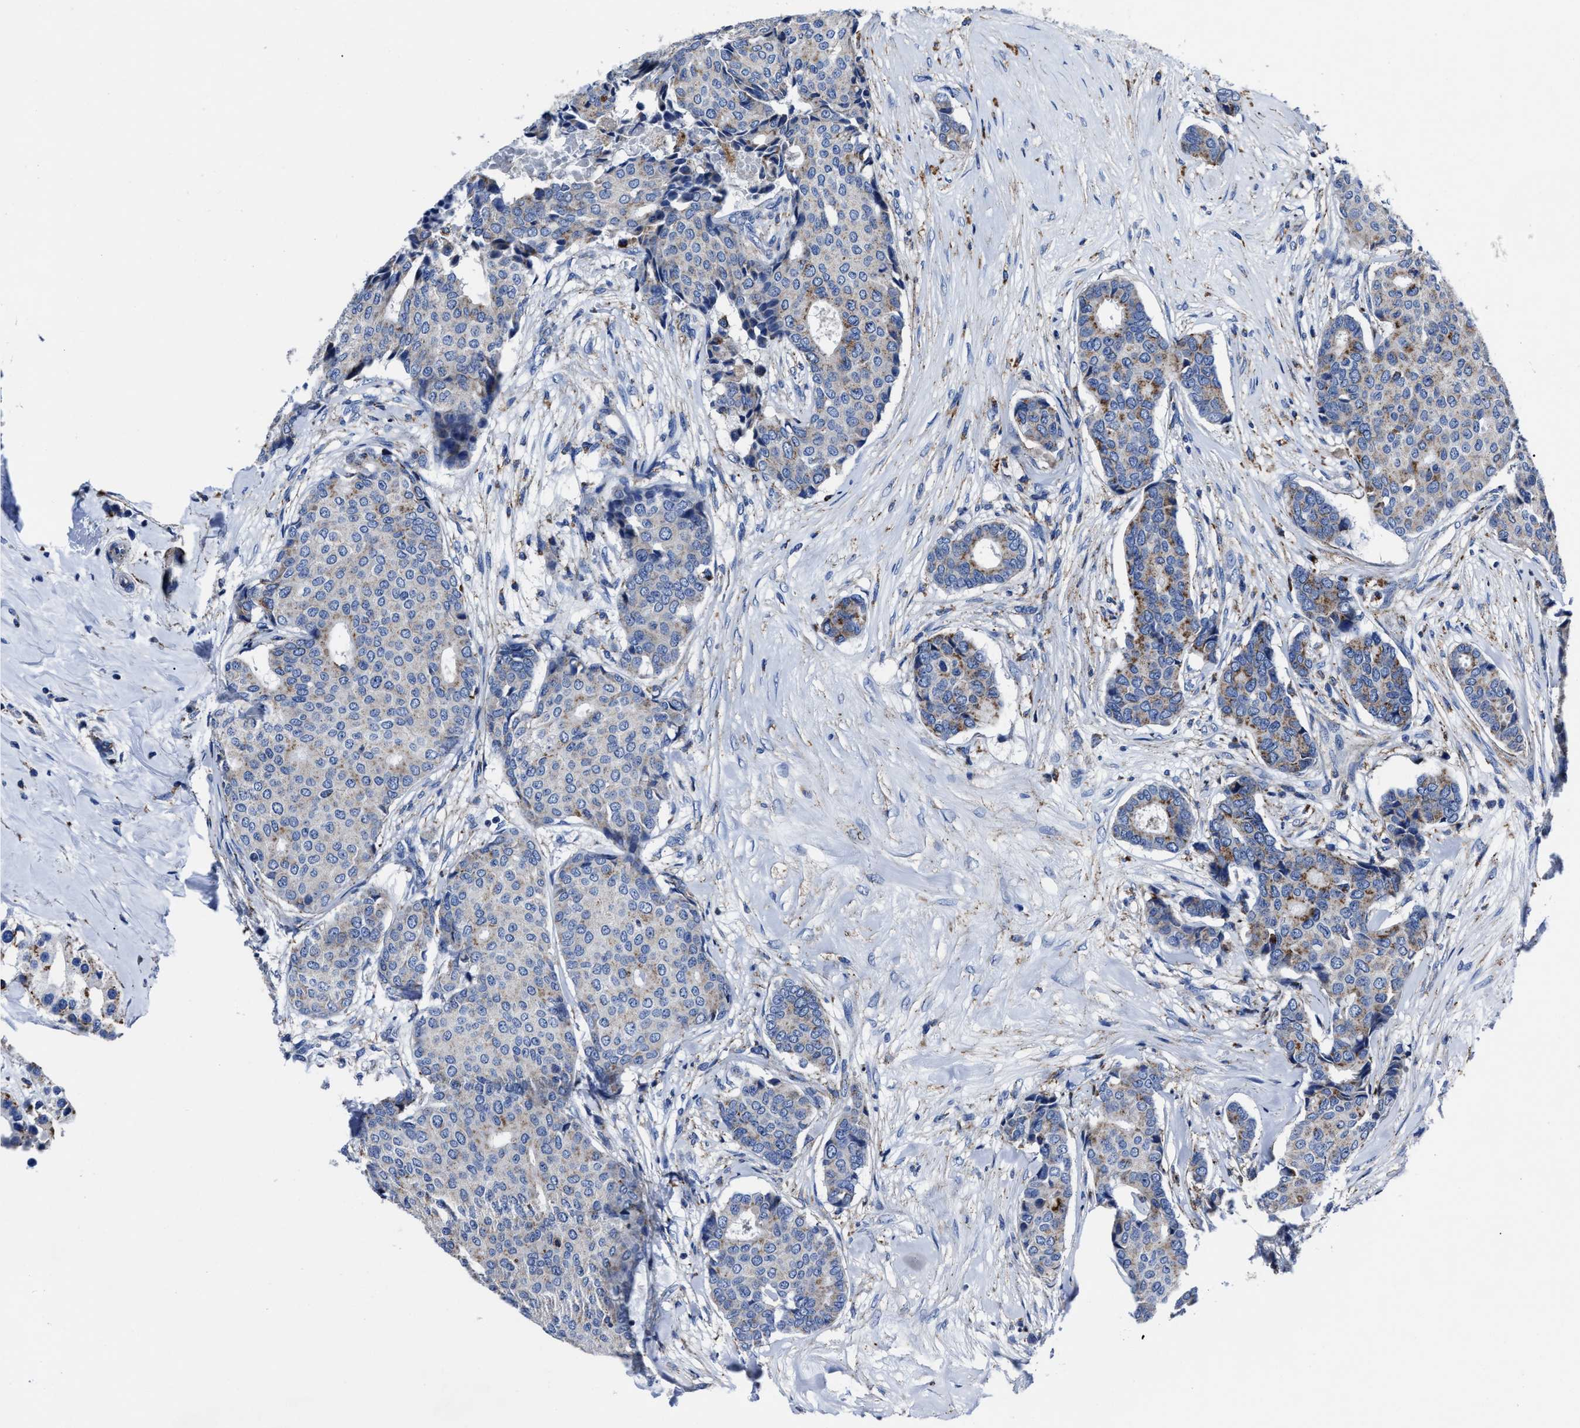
{"staining": {"intensity": "moderate", "quantity": "<25%", "location": "cytoplasmic/membranous"}, "tissue": "breast cancer", "cell_type": "Tumor cells", "image_type": "cancer", "snomed": [{"axis": "morphology", "description": "Duct carcinoma"}, {"axis": "topography", "description": "Breast"}], "caption": "Breast cancer stained with immunohistochemistry (IHC) displays moderate cytoplasmic/membranous positivity in about <25% of tumor cells. Immunohistochemistry (ihc) stains the protein of interest in brown and the nuclei are stained blue.", "gene": "LAMTOR4", "patient": {"sex": "female", "age": 75}}